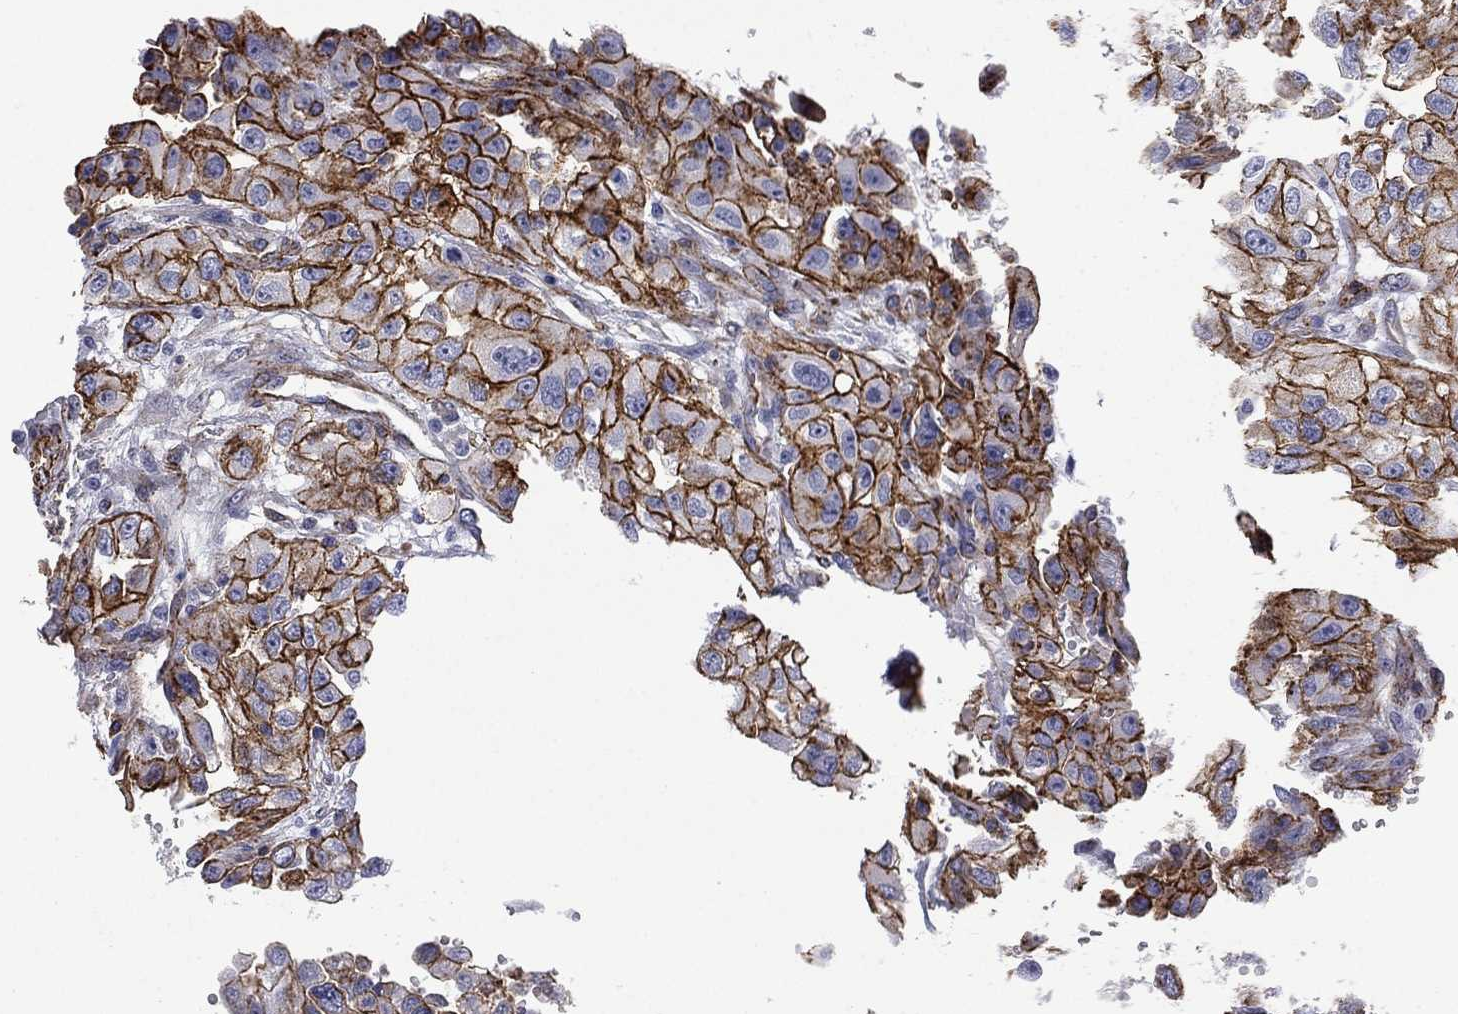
{"staining": {"intensity": "strong", "quantity": "25%-75%", "location": "cytoplasmic/membranous"}, "tissue": "renal cancer", "cell_type": "Tumor cells", "image_type": "cancer", "snomed": [{"axis": "morphology", "description": "Adenocarcinoma, NOS"}, {"axis": "topography", "description": "Kidney"}], "caption": "This is a histology image of IHC staining of adenocarcinoma (renal), which shows strong staining in the cytoplasmic/membranous of tumor cells.", "gene": "CAVIN3", "patient": {"sex": "male", "age": 64}}